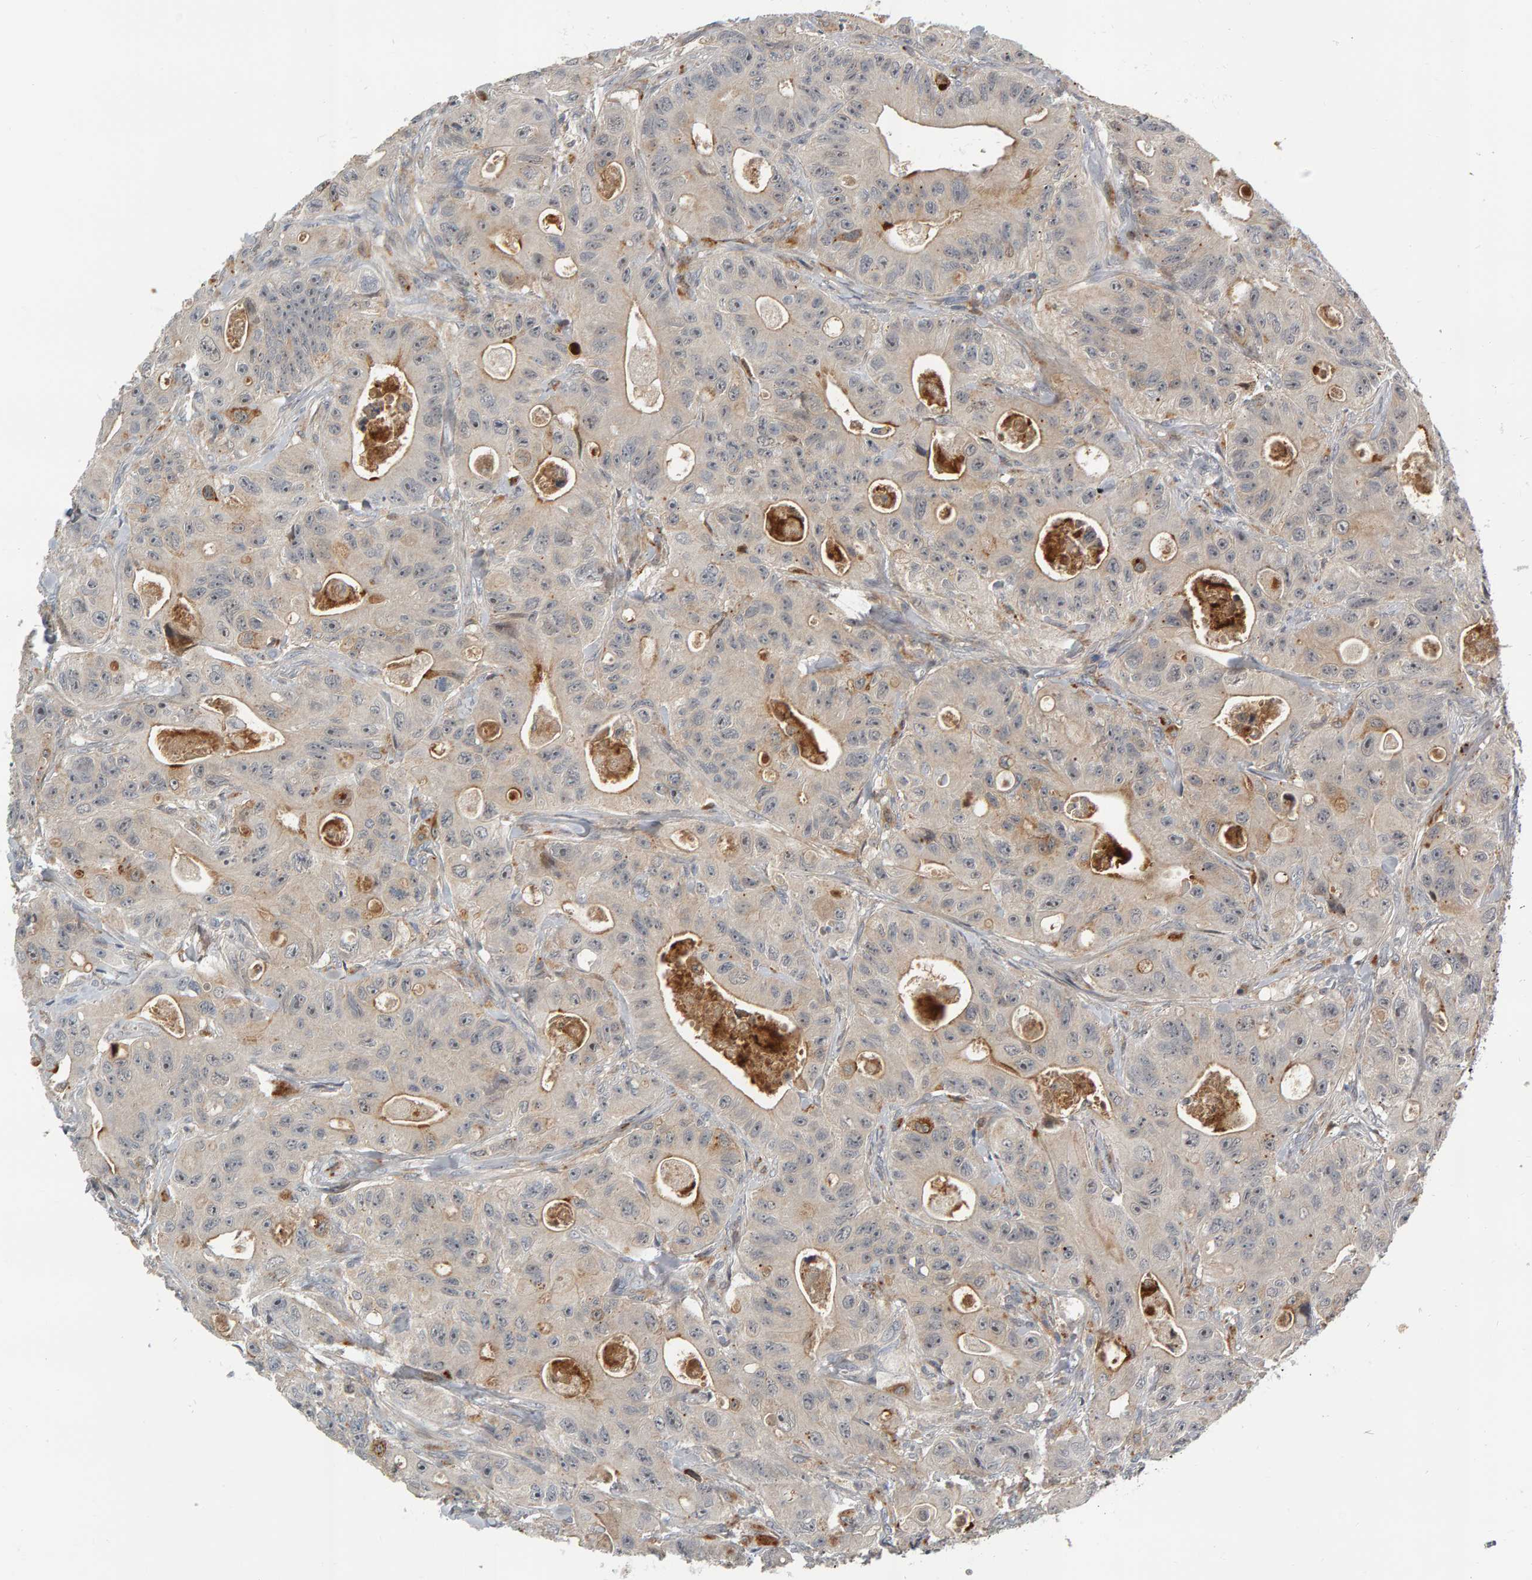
{"staining": {"intensity": "moderate", "quantity": "25%-75%", "location": "cytoplasmic/membranous"}, "tissue": "colorectal cancer", "cell_type": "Tumor cells", "image_type": "cancer", "snomed": [{"axis": "morphology", "description": "Adenocarcinoma, NOS"}, {"axis": "topography", "description": "Colon"}], "caption": "A brown stain labels moderate cytoplasmic/membranous expression of a protein in colorectal cancer tumor cells.", "gene": "ZNF160", "patient": {"sex": "female", "age": 46}}